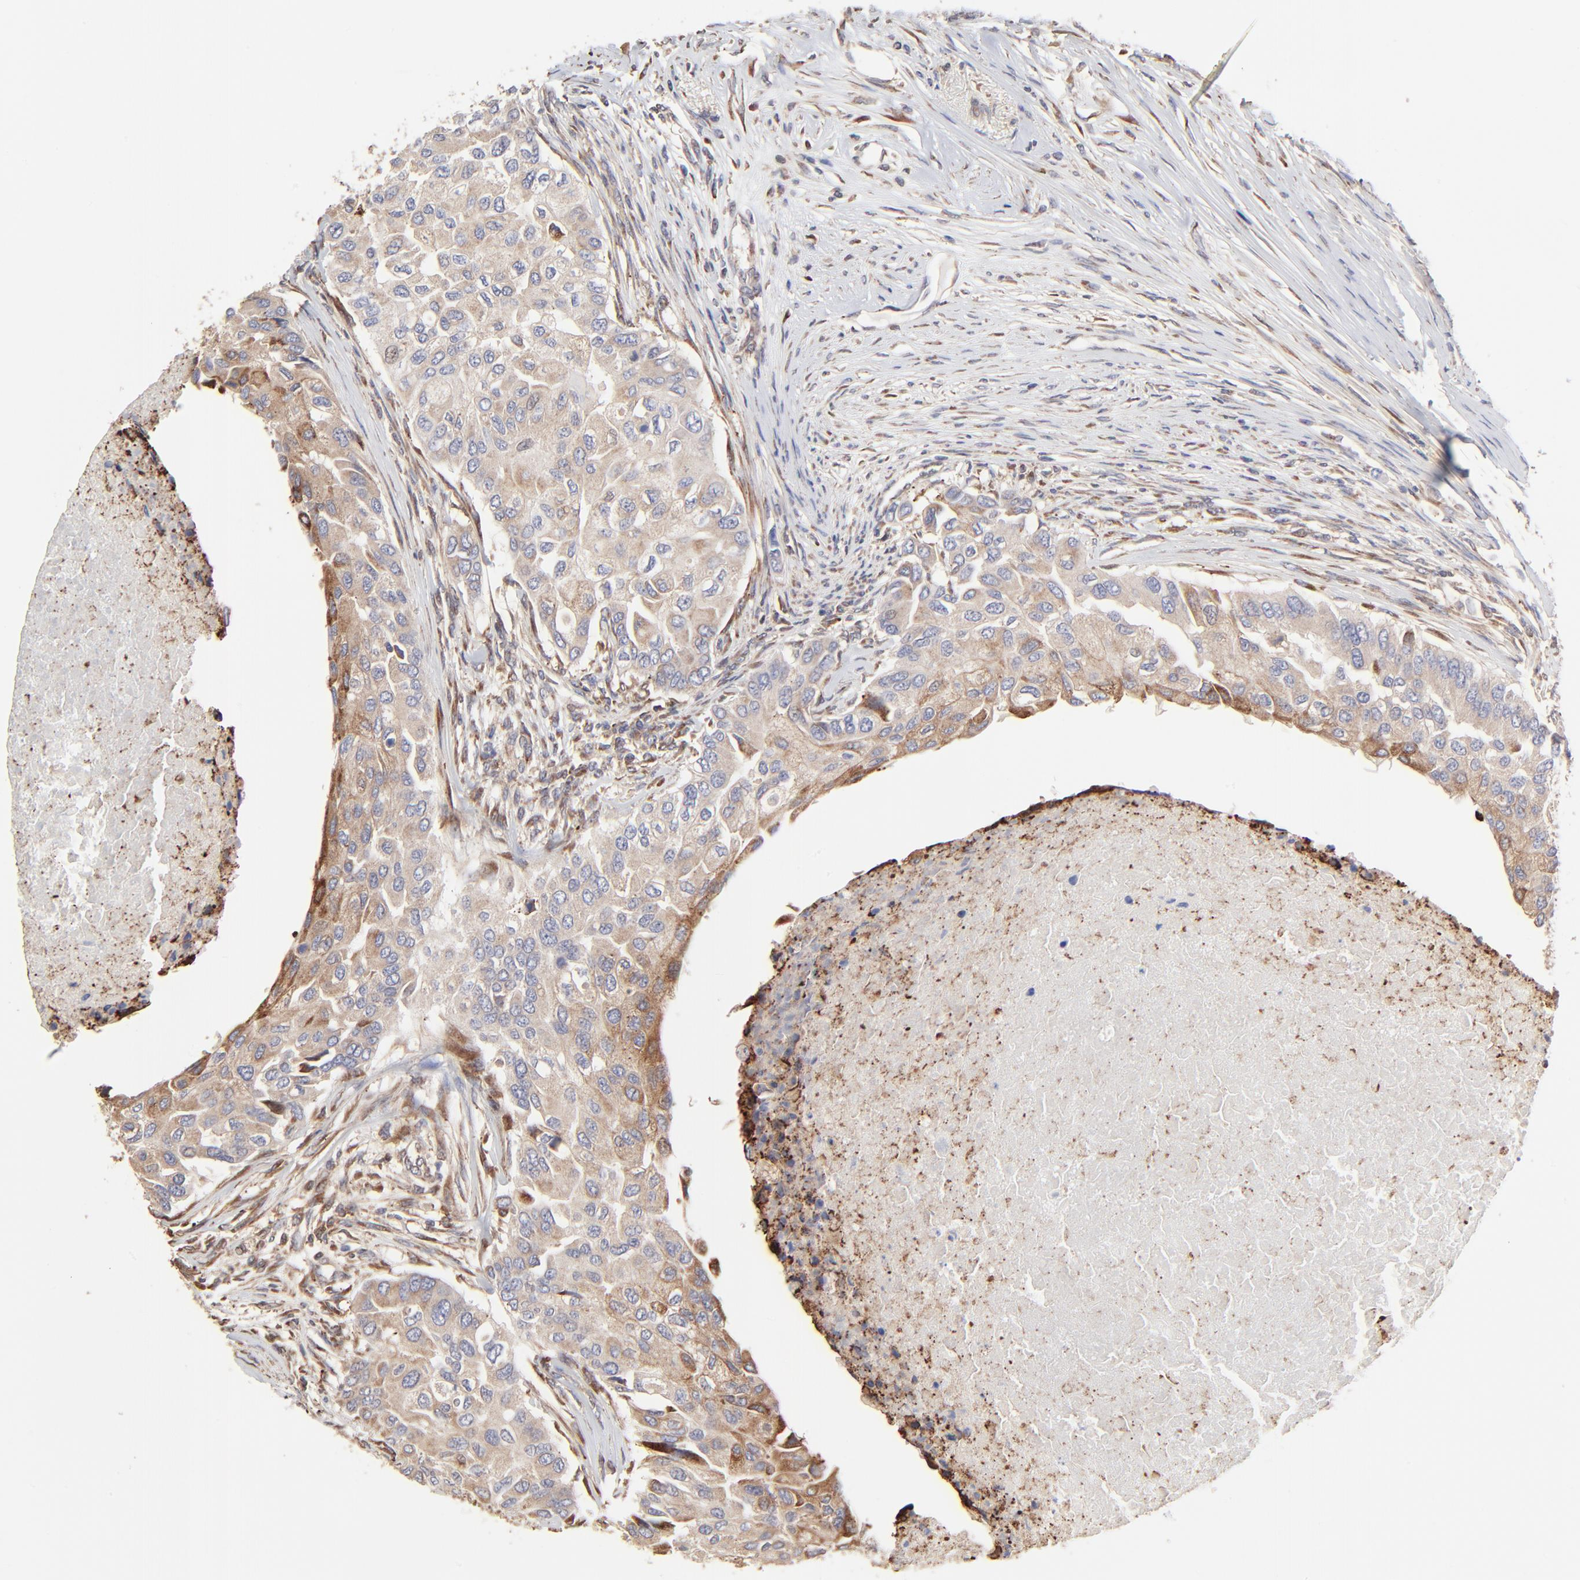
{"staining": {"intensity": "moderate", "quantity": ">75%", "location": "cytoplasmic/membranous"}, "tissue": "breast cancer", "cell_type": "Tumor cells", "image_type": "cancer", "snomed": [{"axis": "morphology", "description": "Normal tissue, NOS"}, {"axis": "morphology", "description": "Duct carcinoma"}, {"axis": "topography", "description": "Breast"}], "caption": "Tumor cells reveal medium levels of moderate cytoplasmic/membranous expression in approximately >75% of cells in human breast cancer.", "gene": "ELP2", "patient": {"sex": "female", "age": 49}}